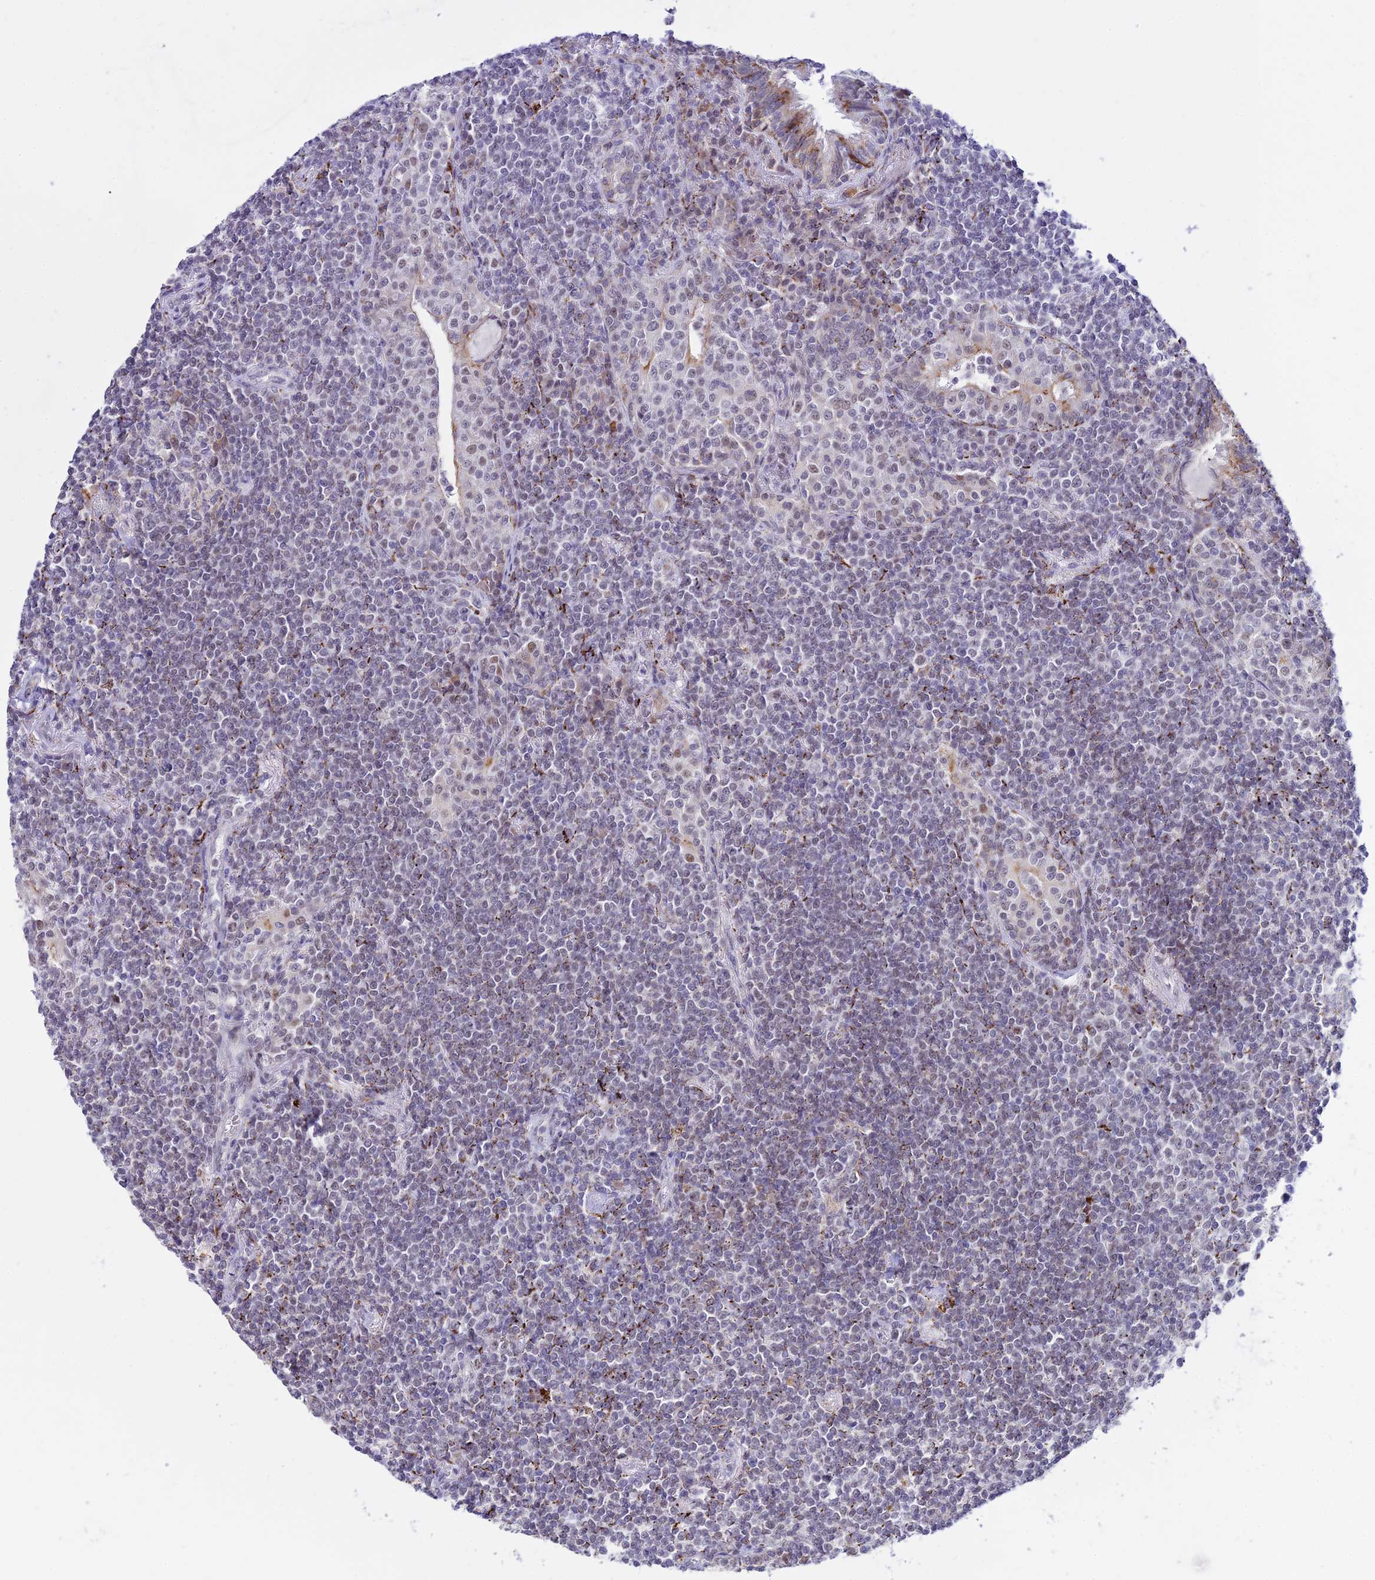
{"staining": {"intensity": "negative", "quantity": "none", "location": "none"}, "tissue": "lymphoma", "cell_type": "Tumor cells", "image_type": "cancer", "snomed": [{"axis": "morphology", "description": "Malignant lymphoma, non-Hodgkin's type, Low grade"}, {"axis": "topography", "description": "Lung"}], "caption": "Human lymphoma stained for a protein using immunohistochemistry (IHC) reveals no positivity in tumor cells.", "gene": "C6orf163", "patient": {"sex": "female", "age": 71}}